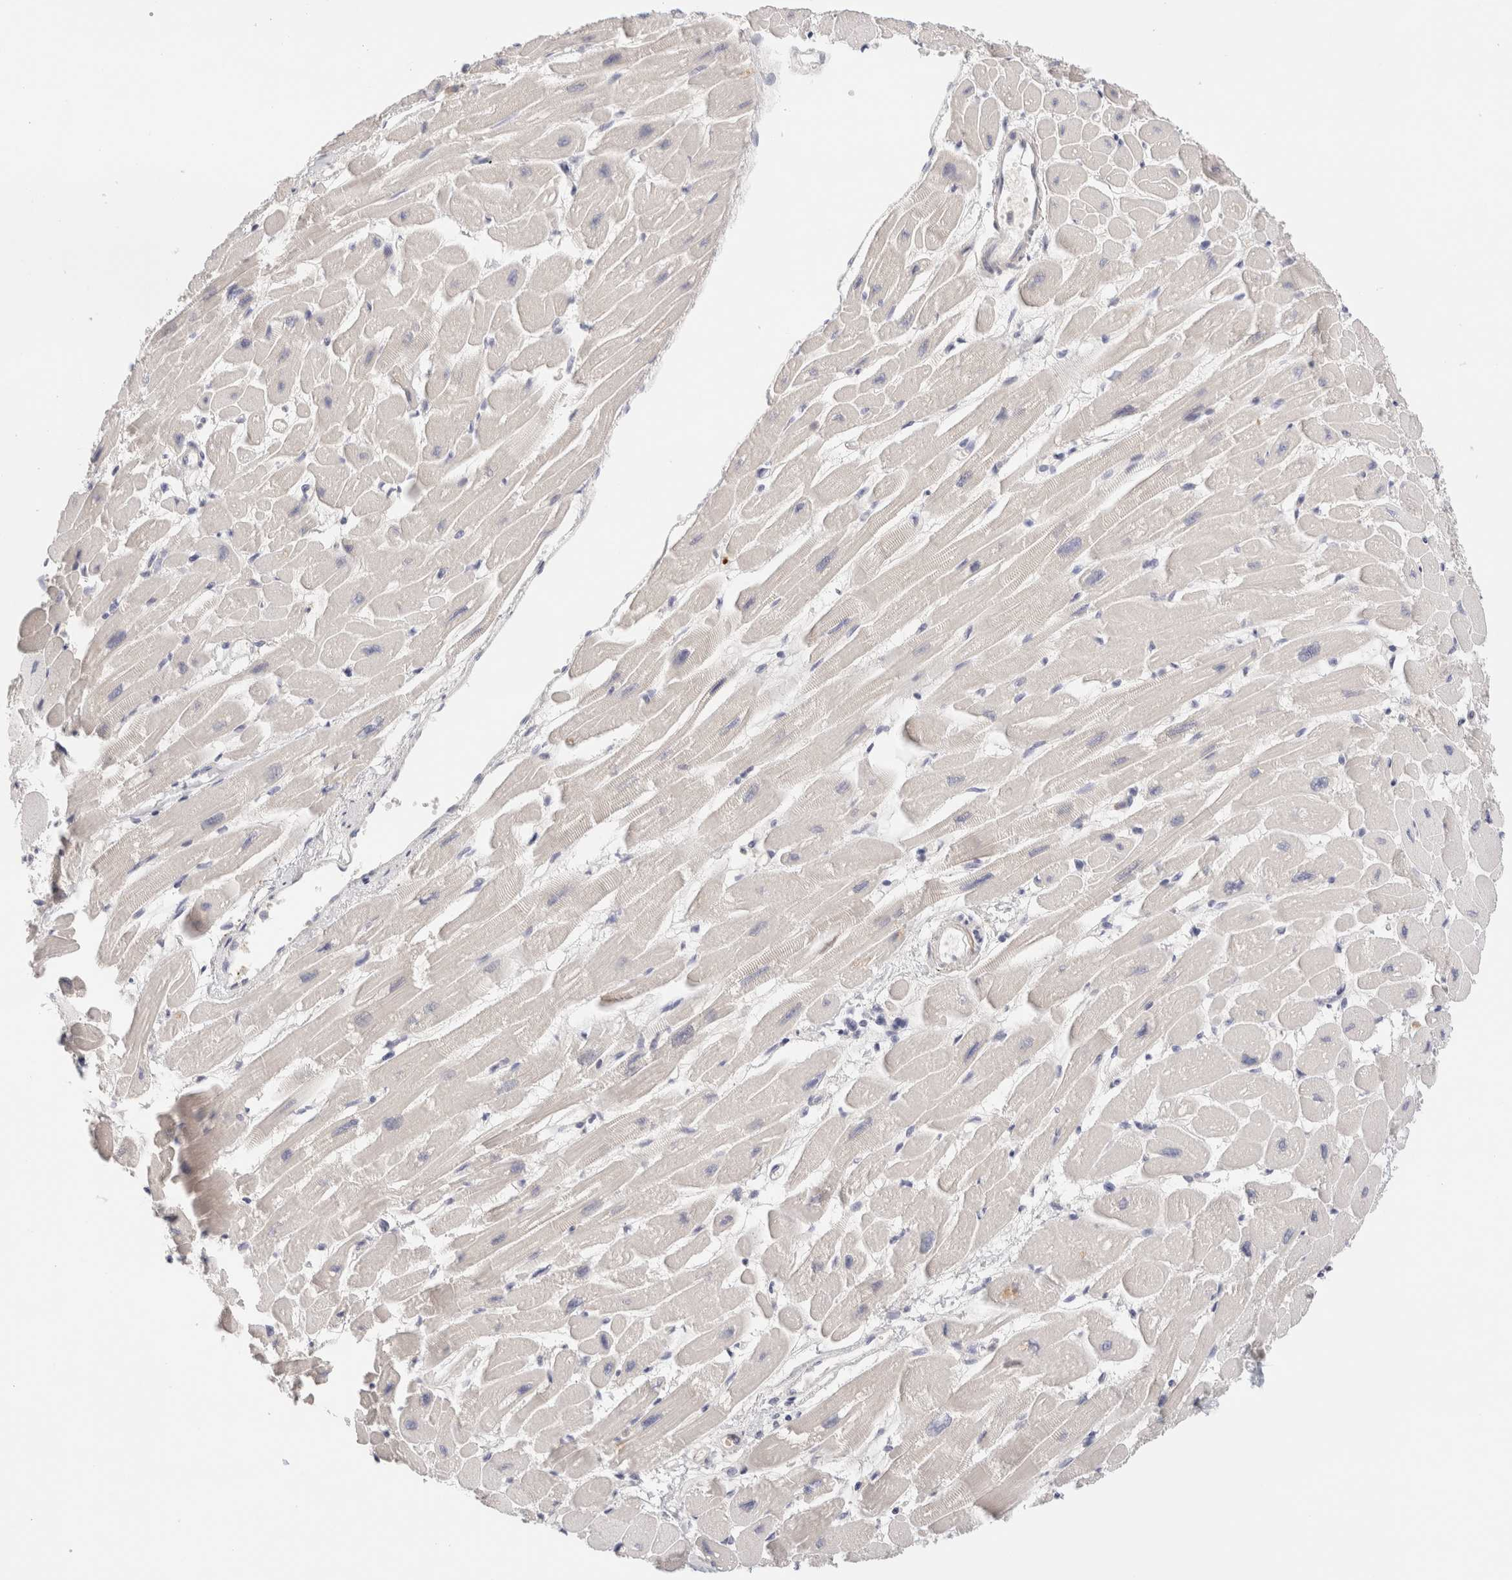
{"staining": {"intensity": "moderate", "quantity": "<25%", "location": "cytoplasmic/membranous"}, "tissue": "heart muscle", "cell_type": "Cardiomyocytes", "image_type": "normal", "snomed": [{"axis": "morphology", "description": "Normal tissue, NOS"}, {"axis": "topography", "description": "Heart"}], "caption": "Immunohistochemical staining of unremarkable human heart muscle displays low levels of moderate cytoplasmic/membranous expression in about <25% of cardiomyocytes.", "gene": "SCGB2A2", "patient": {"sex": "female", "age": 54}}